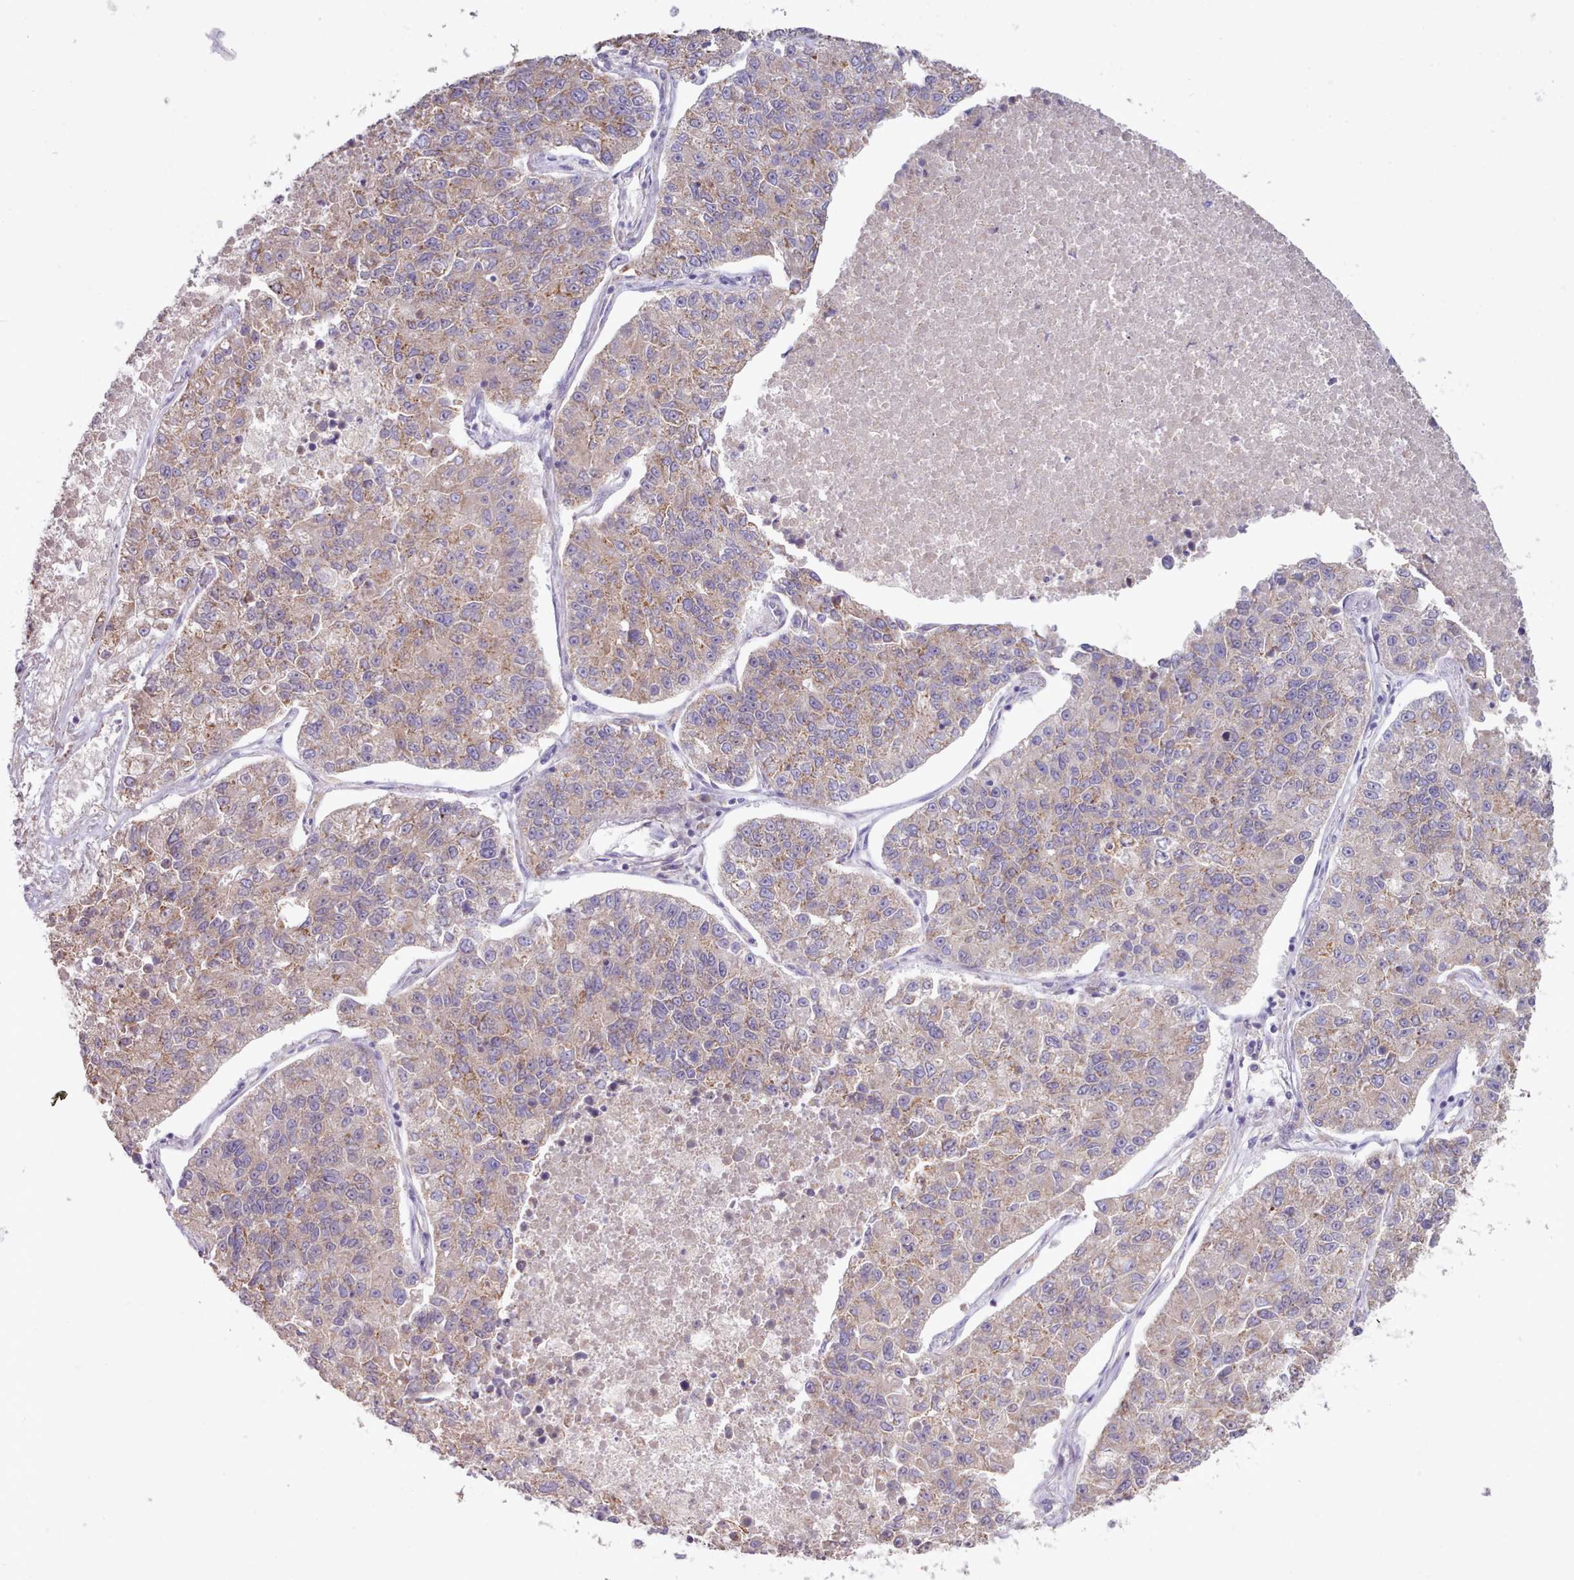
{"staining": {"intensity": "moderate", "quantity": "25%-75%", "location": "cytoplasmic/membranous"}, "tissue": "lung cancer", "cell_type": "Tumor cells", "image_type": "cancer", "snomed": [{"axis": "morphology", "description": "Adenocarcinoma, NOS"}, {"axis": "topography", "description": "Lung"}], "caption": "Immunohistochemistry histopathology image of human lung cancer stained for a protein (brown), which displays medium levels of moderate cytoplasmic/membranous positivity in approximately 25%-75% of tumor cells.", "gene": "HSDL2", "patient": {"sex": "male", "age": 49}}